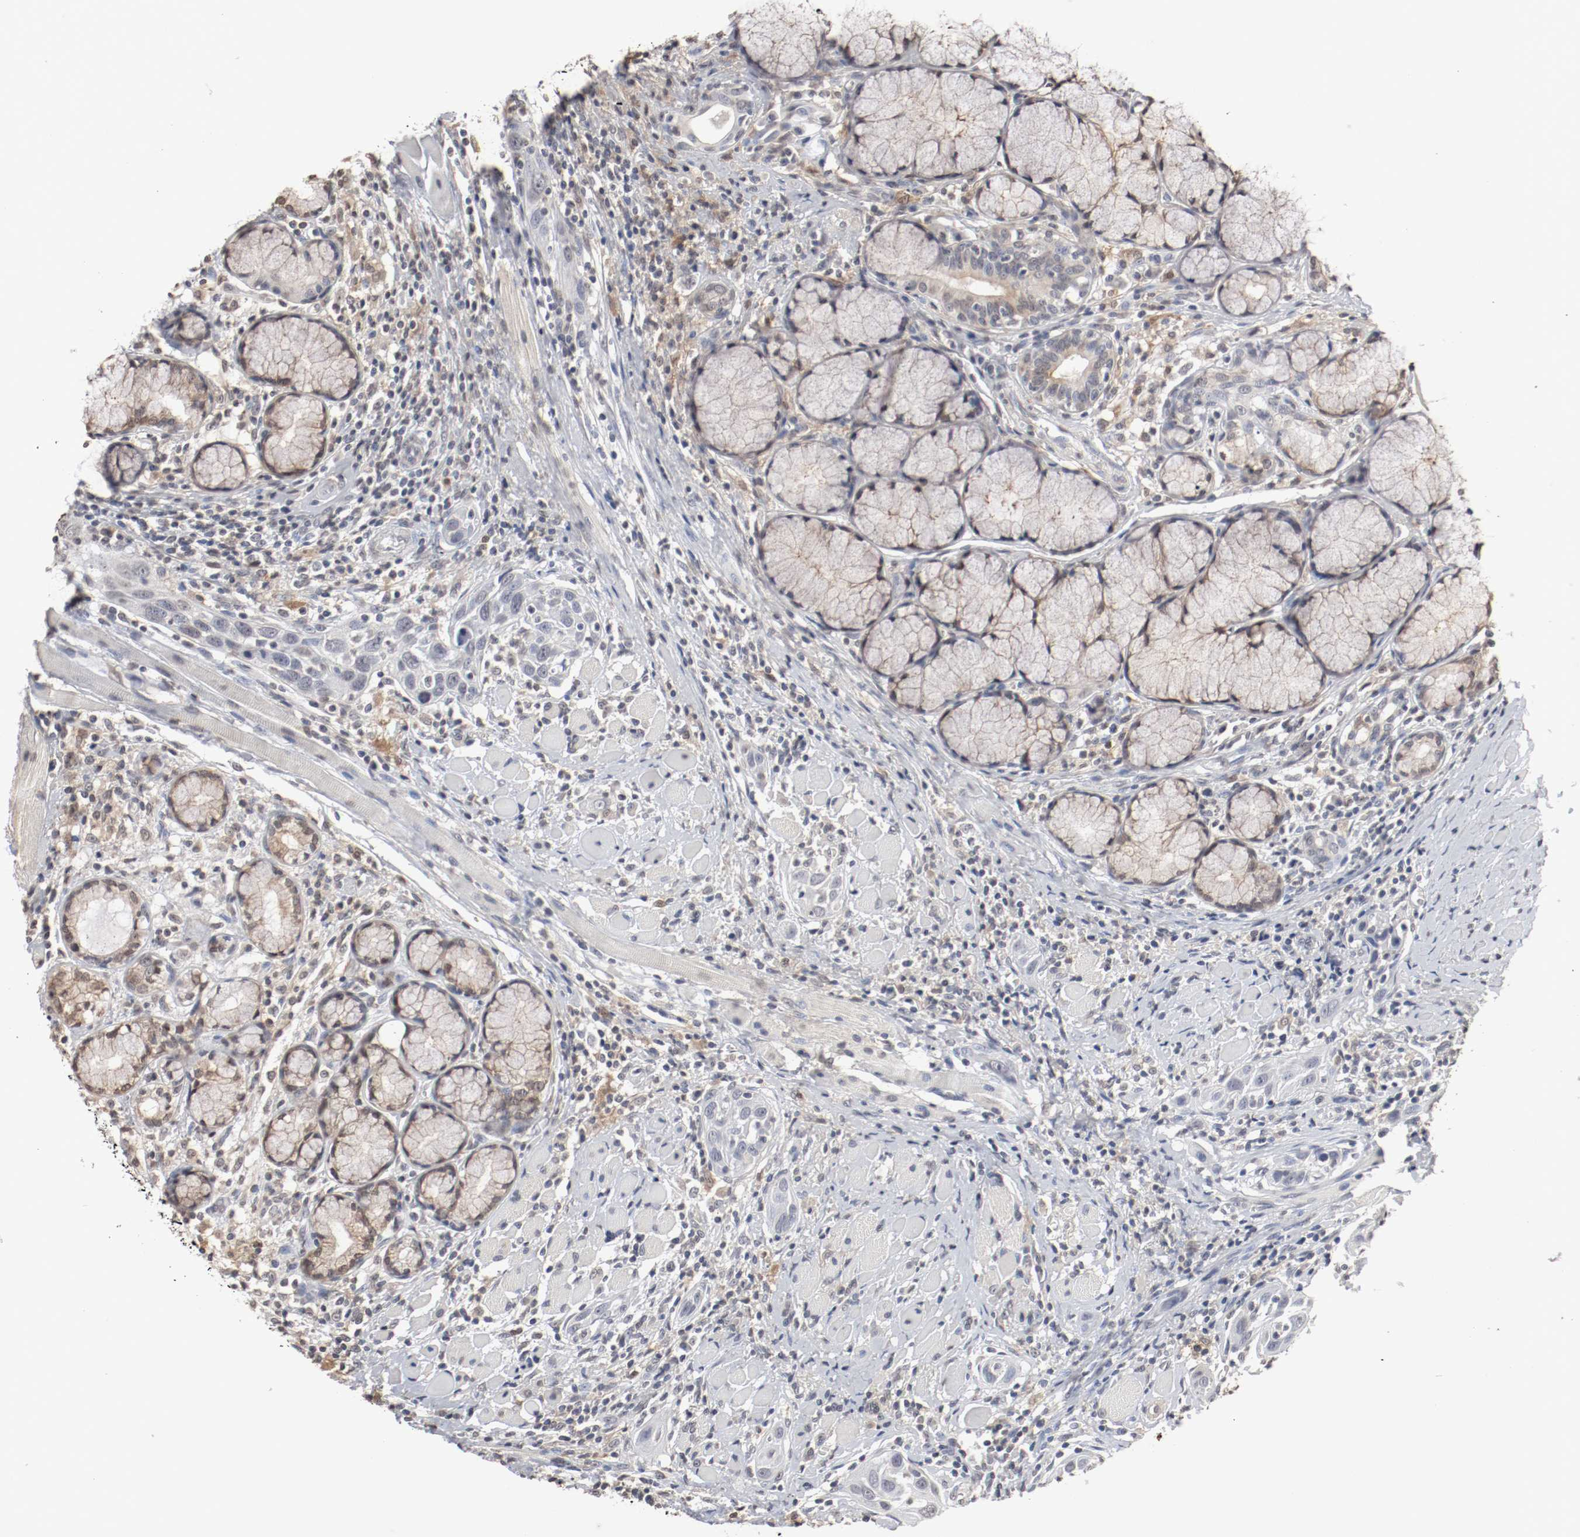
{"staining": {"intensity": "negative", "quantity": "none", "location": "none"}, "tissue": "head and neck cancer", "cell_type": "Tumor cells", "image_type": "cancer", "snomed": [{"axis": "morphology", "description": "Squamous cell carcinoma, NOS"}, {"axis": "topography", "description": "Oral tissue"}, {"axis": "topography", "description": "Head-Neck"}], "caption": "Tumor cells are negative for protein expression in human head and neck cancer (squamous cell carcinoma).", "gene": "WASL", "patient": {"sex": "female", "age": 50}}